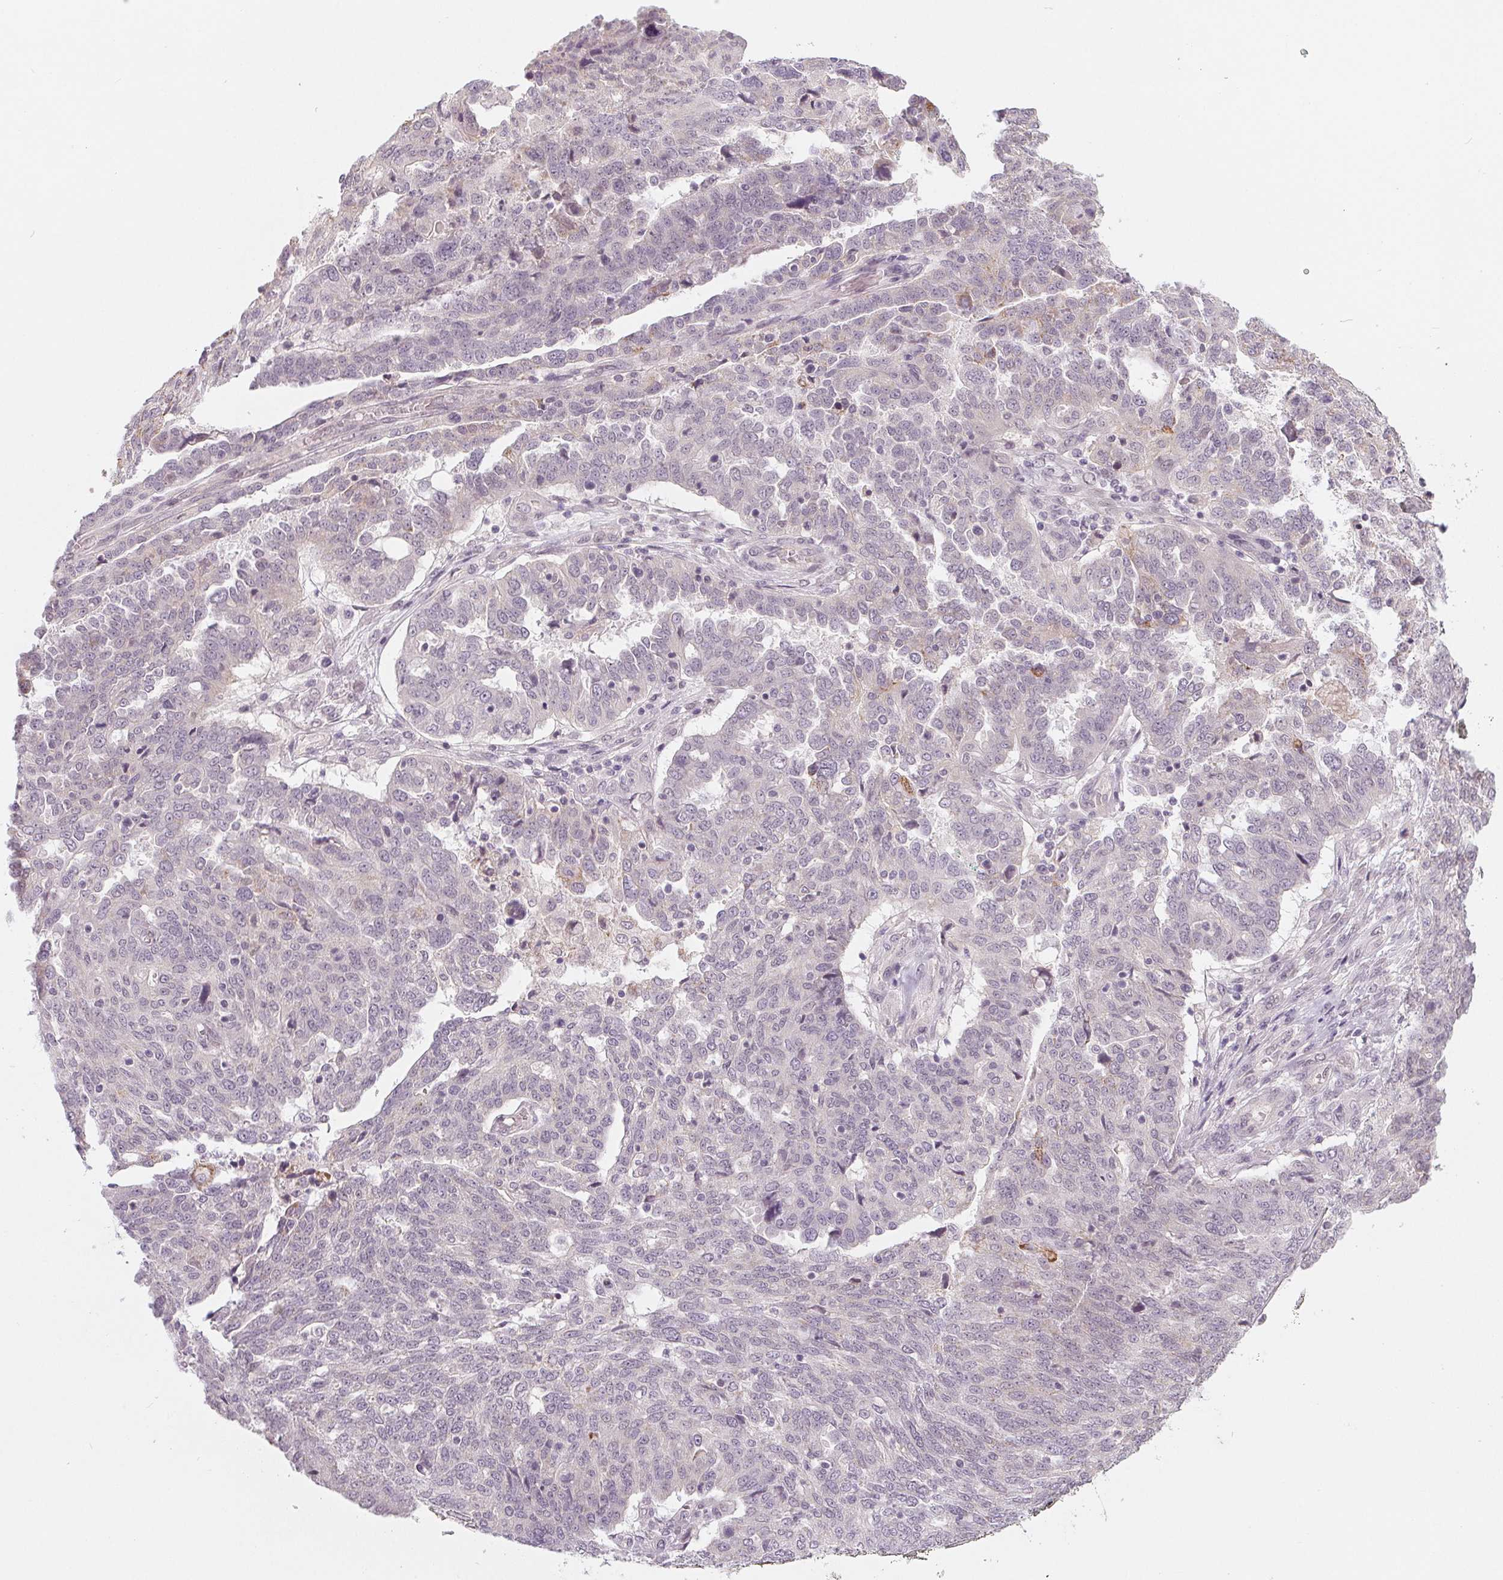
{"staining": {"intensity": "negative", "quantity": "none", "location": "none"}, "tissue": "ovarian cancer", "cell_type": "Tumor cells", "image_type": "cancer", "snomed": [{"axis": "morphology", "description": "Cystadenocarcinoma, serous, NOS"}, {"axis": "topography", "description": "Ovary"}], "caption": "A micrograph of human ovarian serous cystadenocarcinoma is negative for staining in tumor cells. (DAB (3,3'-diaminobenzidine) IHC with hematoxylin counter stain).", "gene": "CFC1", "patient": {"sex": "female", "age": 67}}